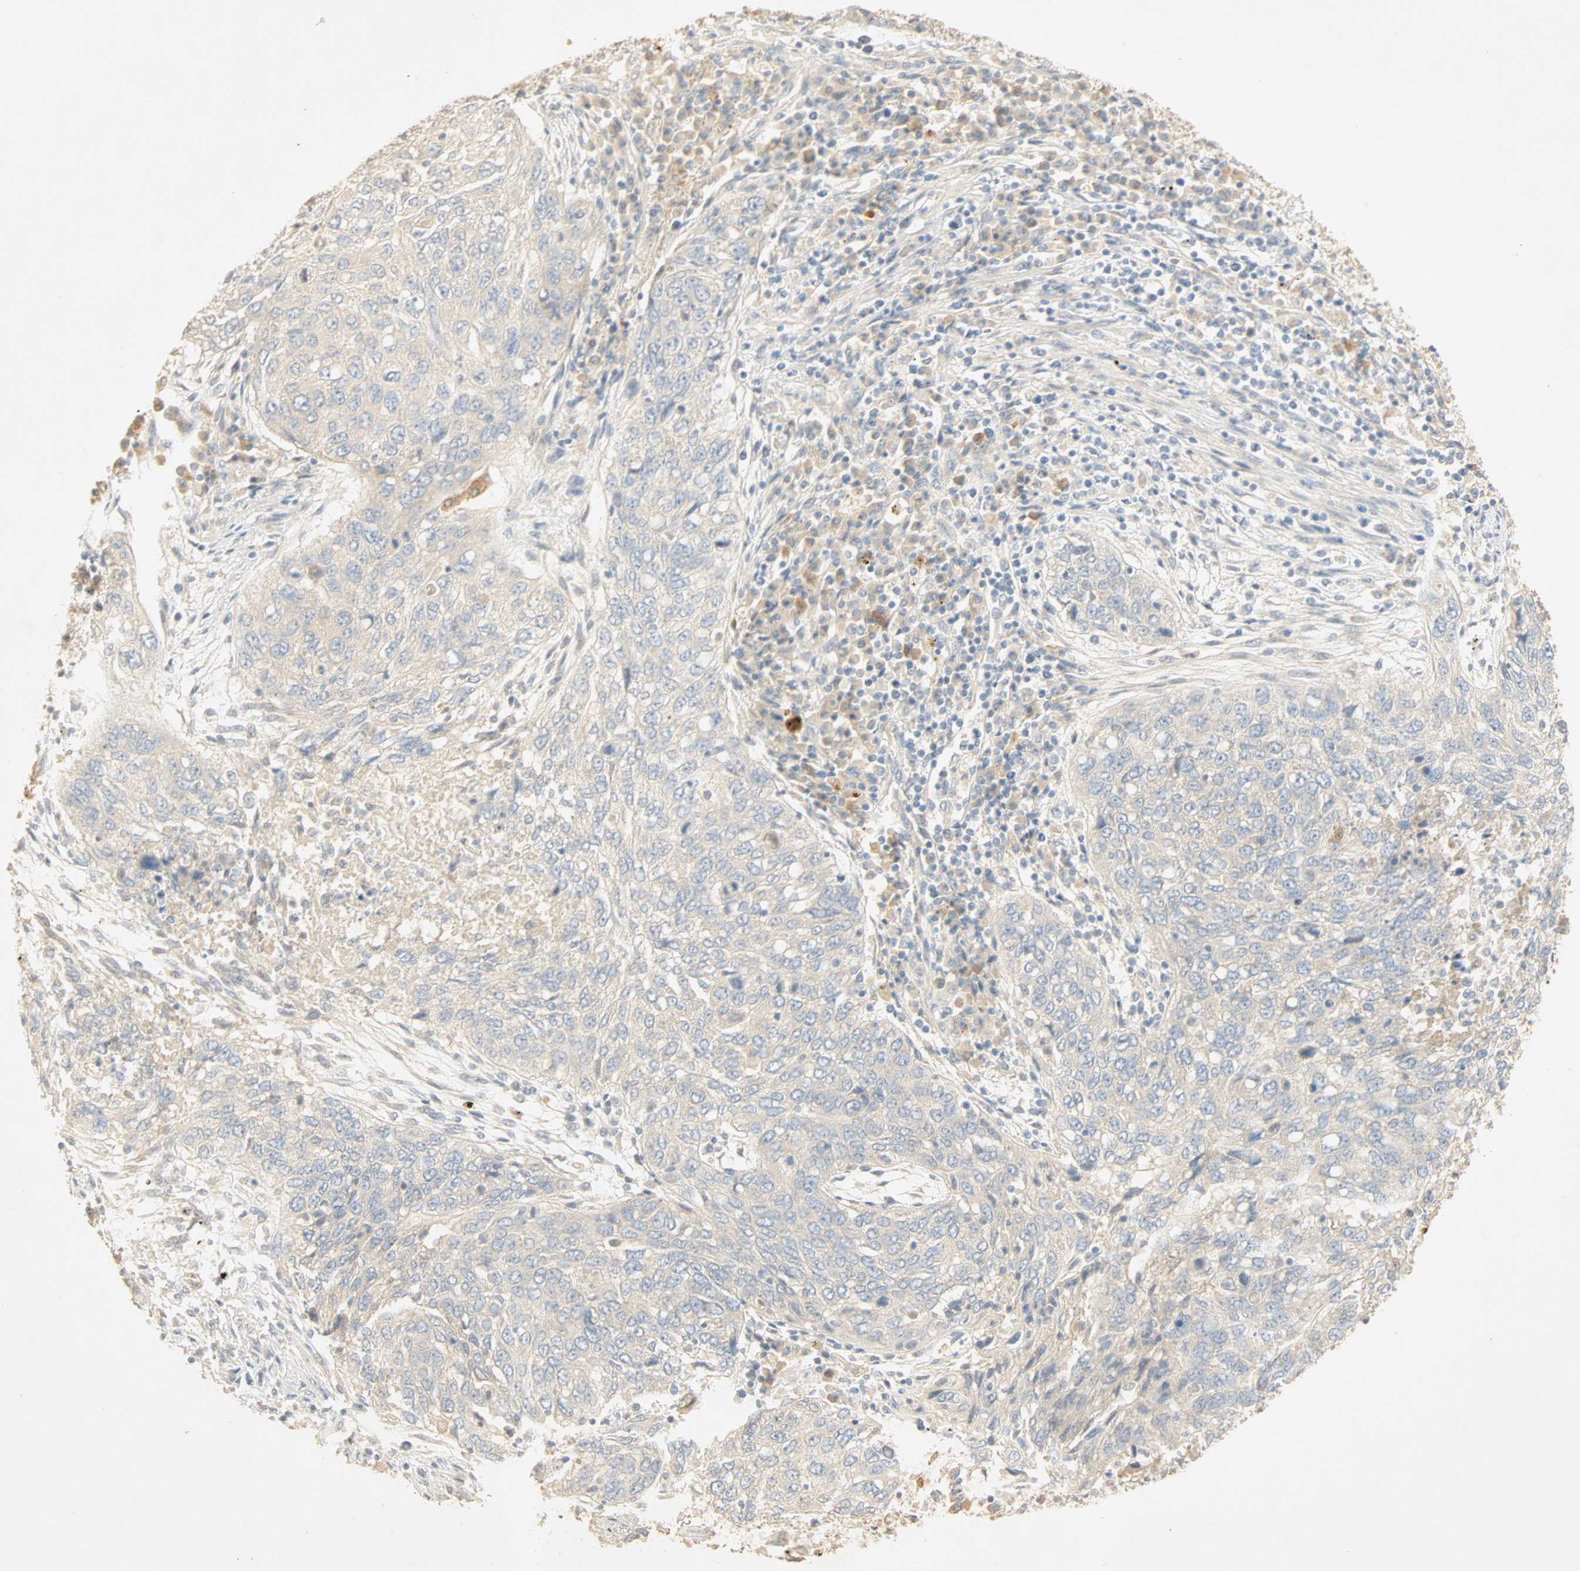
{"staining": {"intensity": "negative", "quantity": "none", "location": "none"}, "tissue": "lung cancer", "cell_type": "Tumor cells", "image_type": "cancer", "snomed": [{"axis": "morphology", "description": "Squamous cell carcinoma, NOS"}, {"axis": "topography", "description": "Lung"}], "caption": "A photomicrograph of lung squamous cell carcinoma stained for a protein shows no brown staining in tumor cells.", "gene": "SELENBP1", "patient": {"sex": "female", "age": 63}}